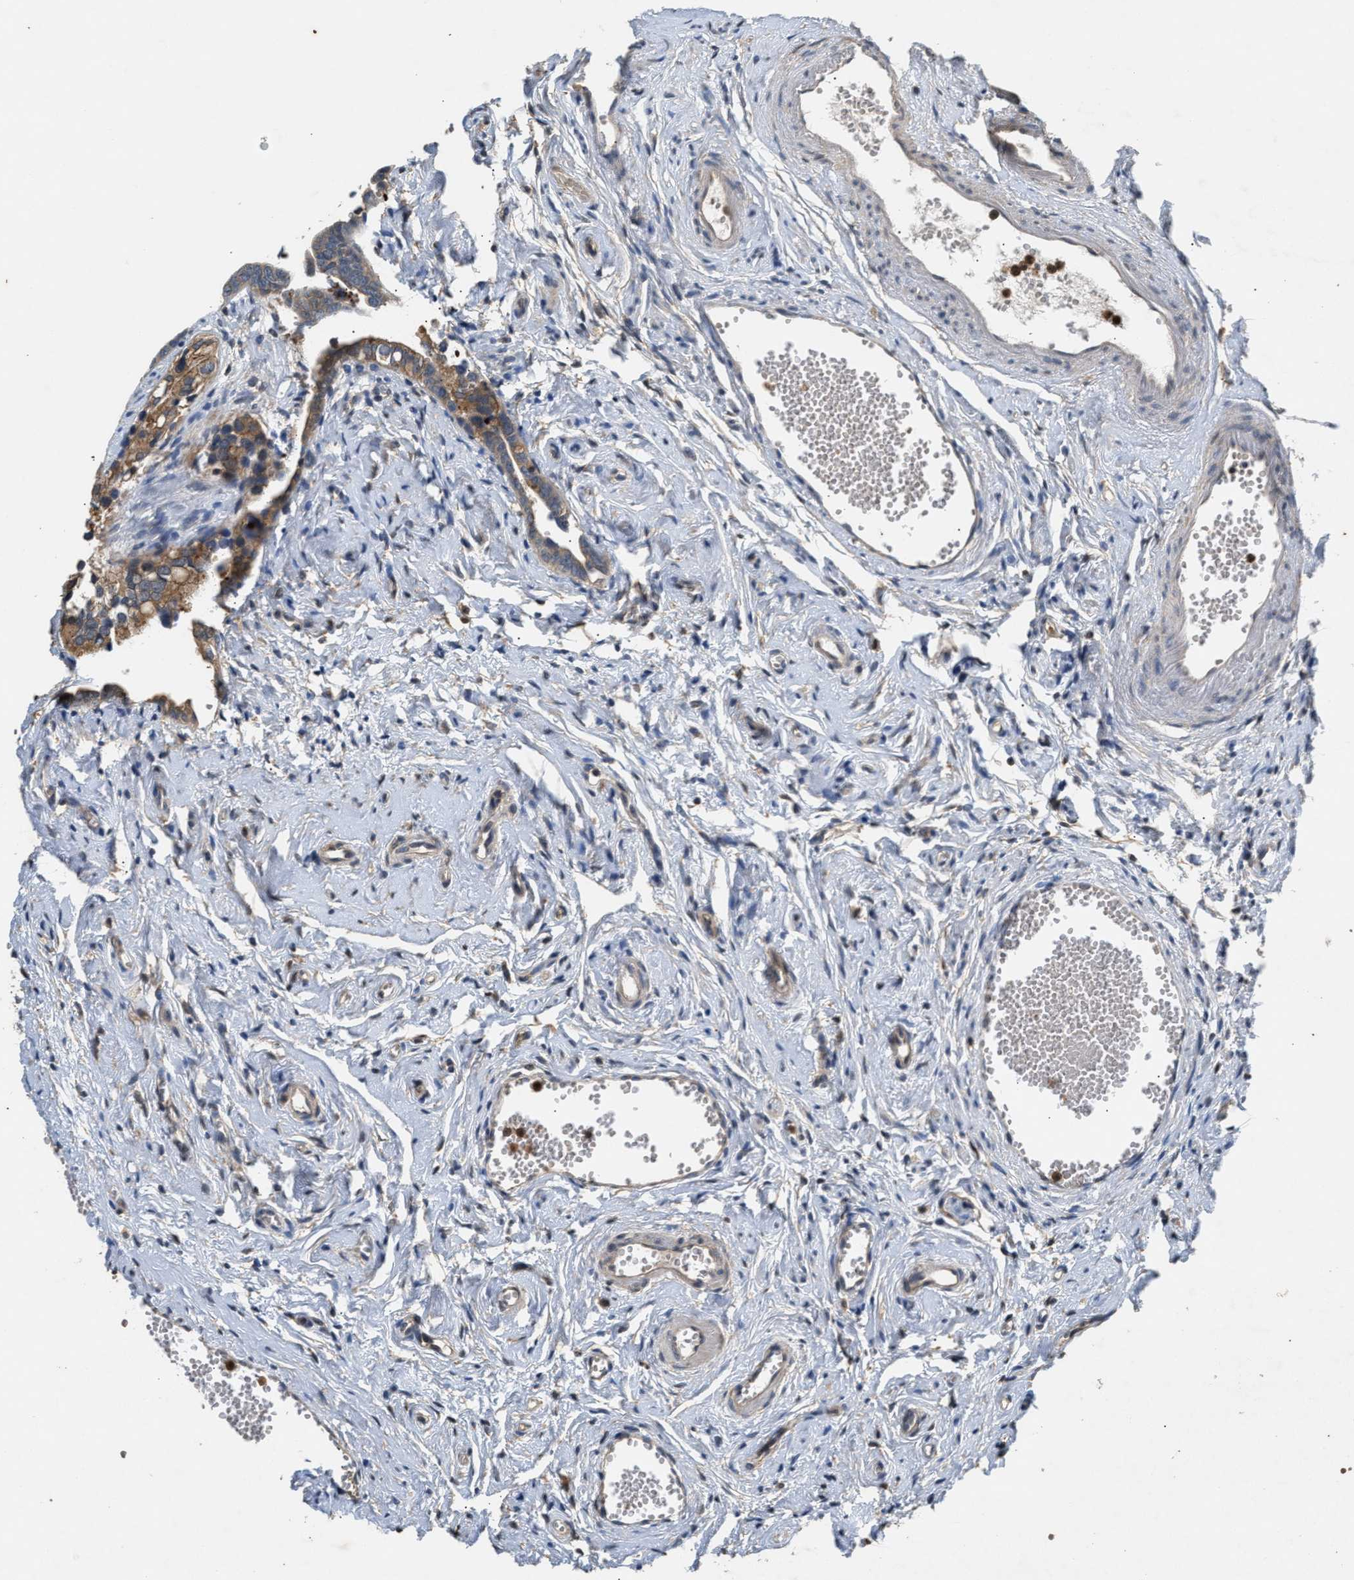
{"staining": {"intensity": "moderate", "quantity": ">75%", "location": "cytoplasmic/membranous"}, "tissue": "fallopian tube", "cell_type": "Glandular cells", "image_type": "normal", "snomed": [{"axis": "morphology", "description": "Normal tissue, NOS"}, {"axis": "topography", "description": "Fallopian tube"}], "caption": "Moderate cytoplasmic/membranous expression for a protein is present in approximately >75% of glandular cells of normal fallopian tube using IHC.", "gene": "CHUK", "patient": {"sex": "female", "age": 71}}